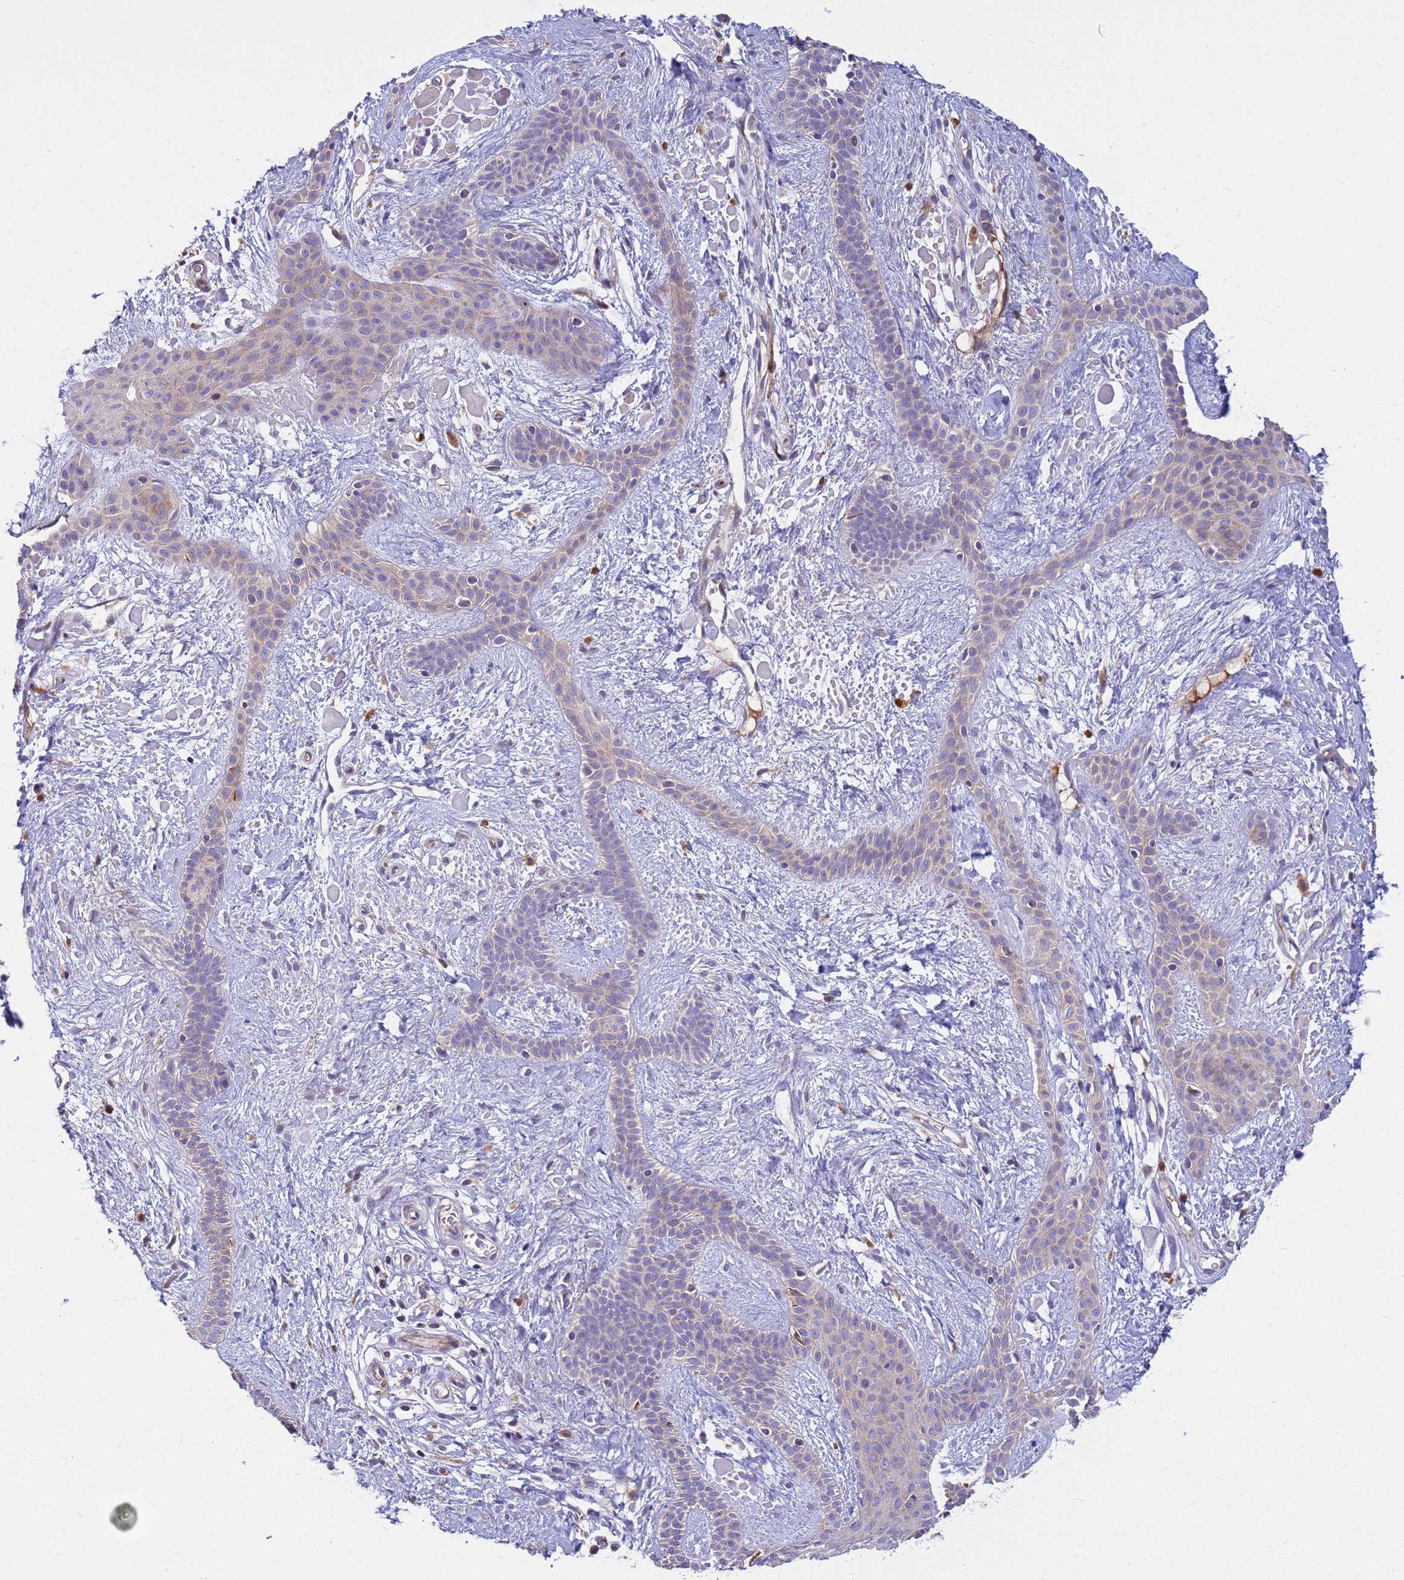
{"staining": {"intensity": "weak", "quantity": "<25%", "location": "cytoplasmic/membranous"}, "tissue": "skin cancer", "cell_type": "Tumor cells", "image_type": "cancer", "snomed": [{"axis": "morphology", "description": "Basal cell carcinoma"}, {"axis": "topography", "description": "Skin"}], "caption": "Basal cell carcinoma (skin) stained for a protein using IHC exhibits no expression tumor cells.", "gene": "THAP5", "patient": {"sex": "male", "age": 78}}